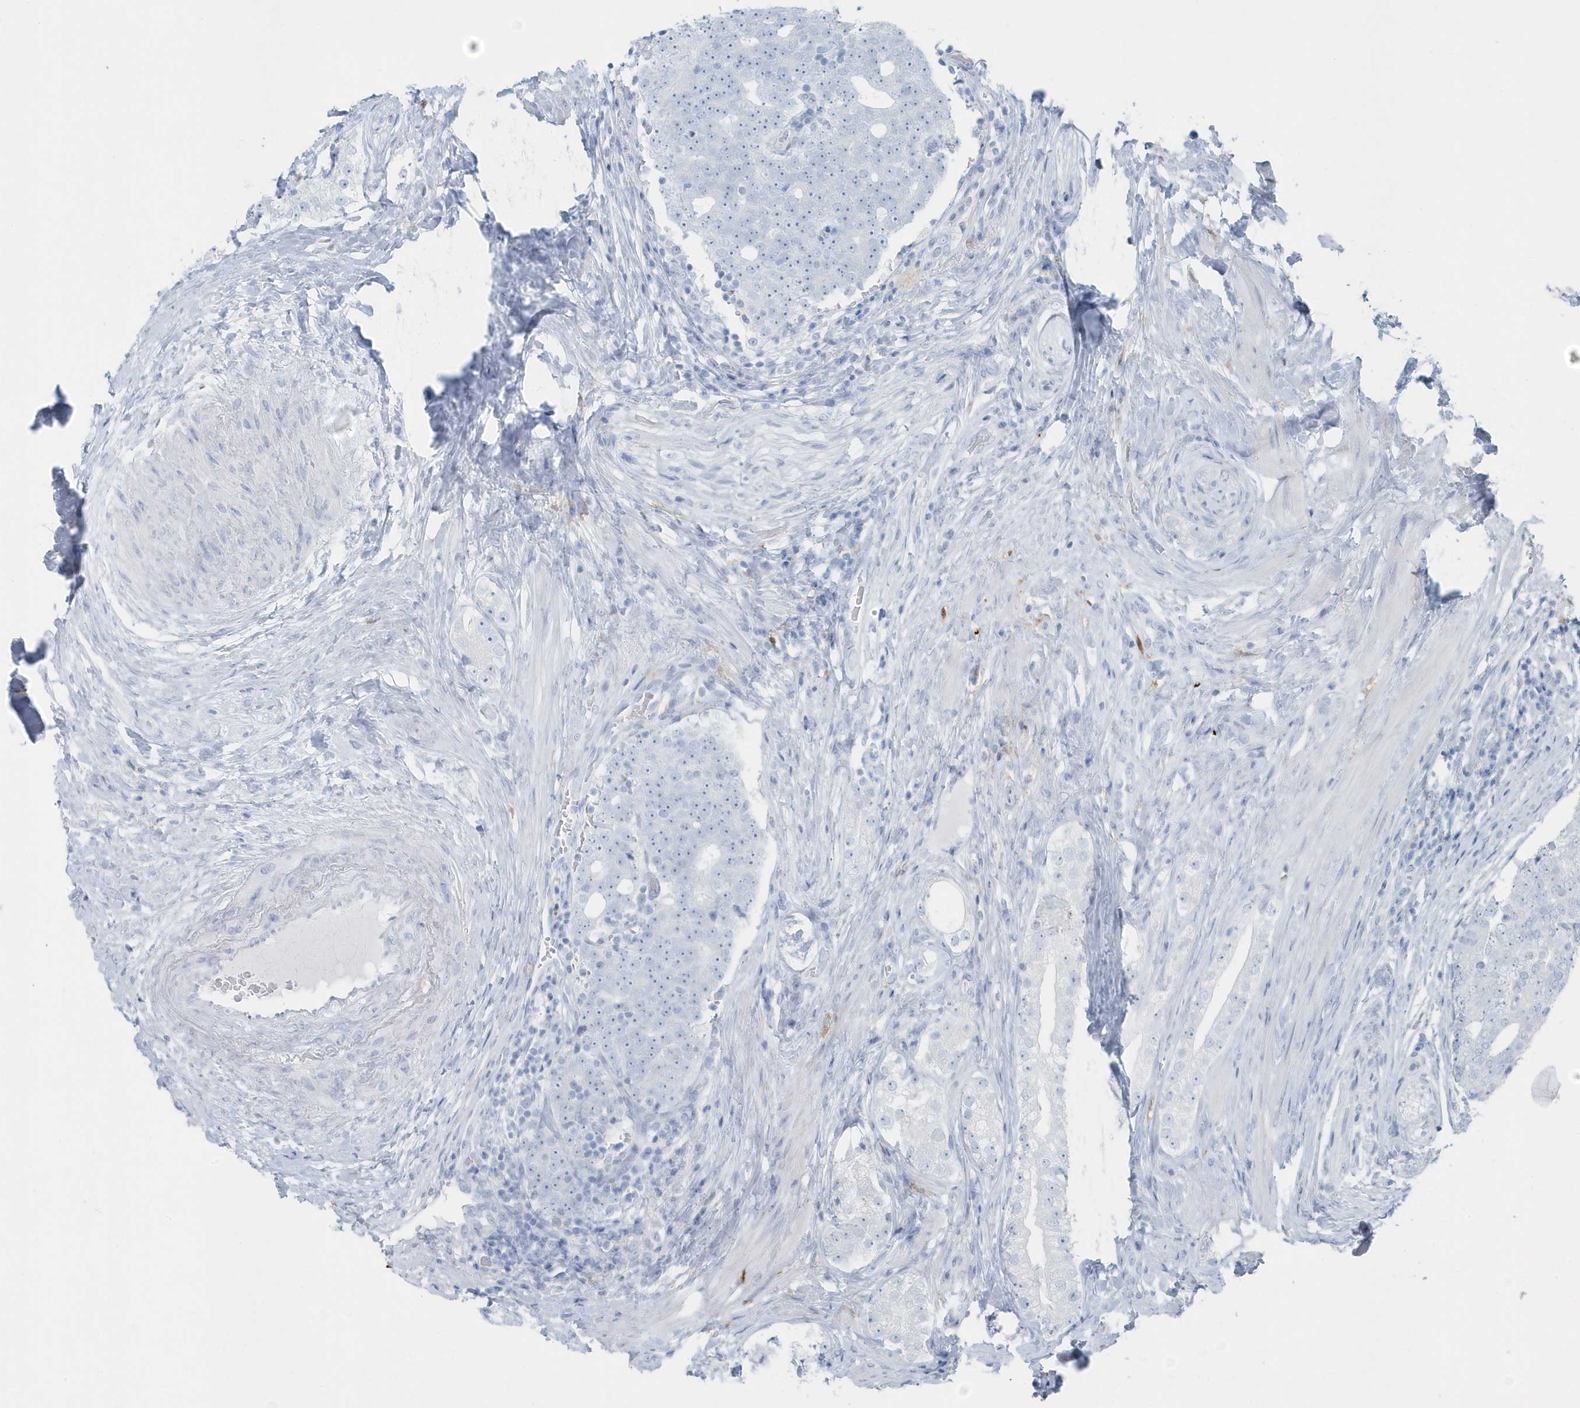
{"staining": {"intensity": "negative", "quantity": "none", "location": "none"}, "tissue": "prostate cancer", "cell_type": "Tumor cells", "image_type": "cancer", "snomed": [{"axis": "morphology", "description": "Adenocarcinoma, High grade"}, {"axis": "topography", "description": "Prostate"}], "caption": "IHC photomicrograph of human prostate high-grade adenocarcinoma stained for a protein (brown), which reveals no expression in tumor cells. (Brightfield microscopy of DAB (3,3'-diaminobenzidine) IHC at high magnification).", "gene": "FAM98A", "patient": {"sex": "male", "age": 56}}